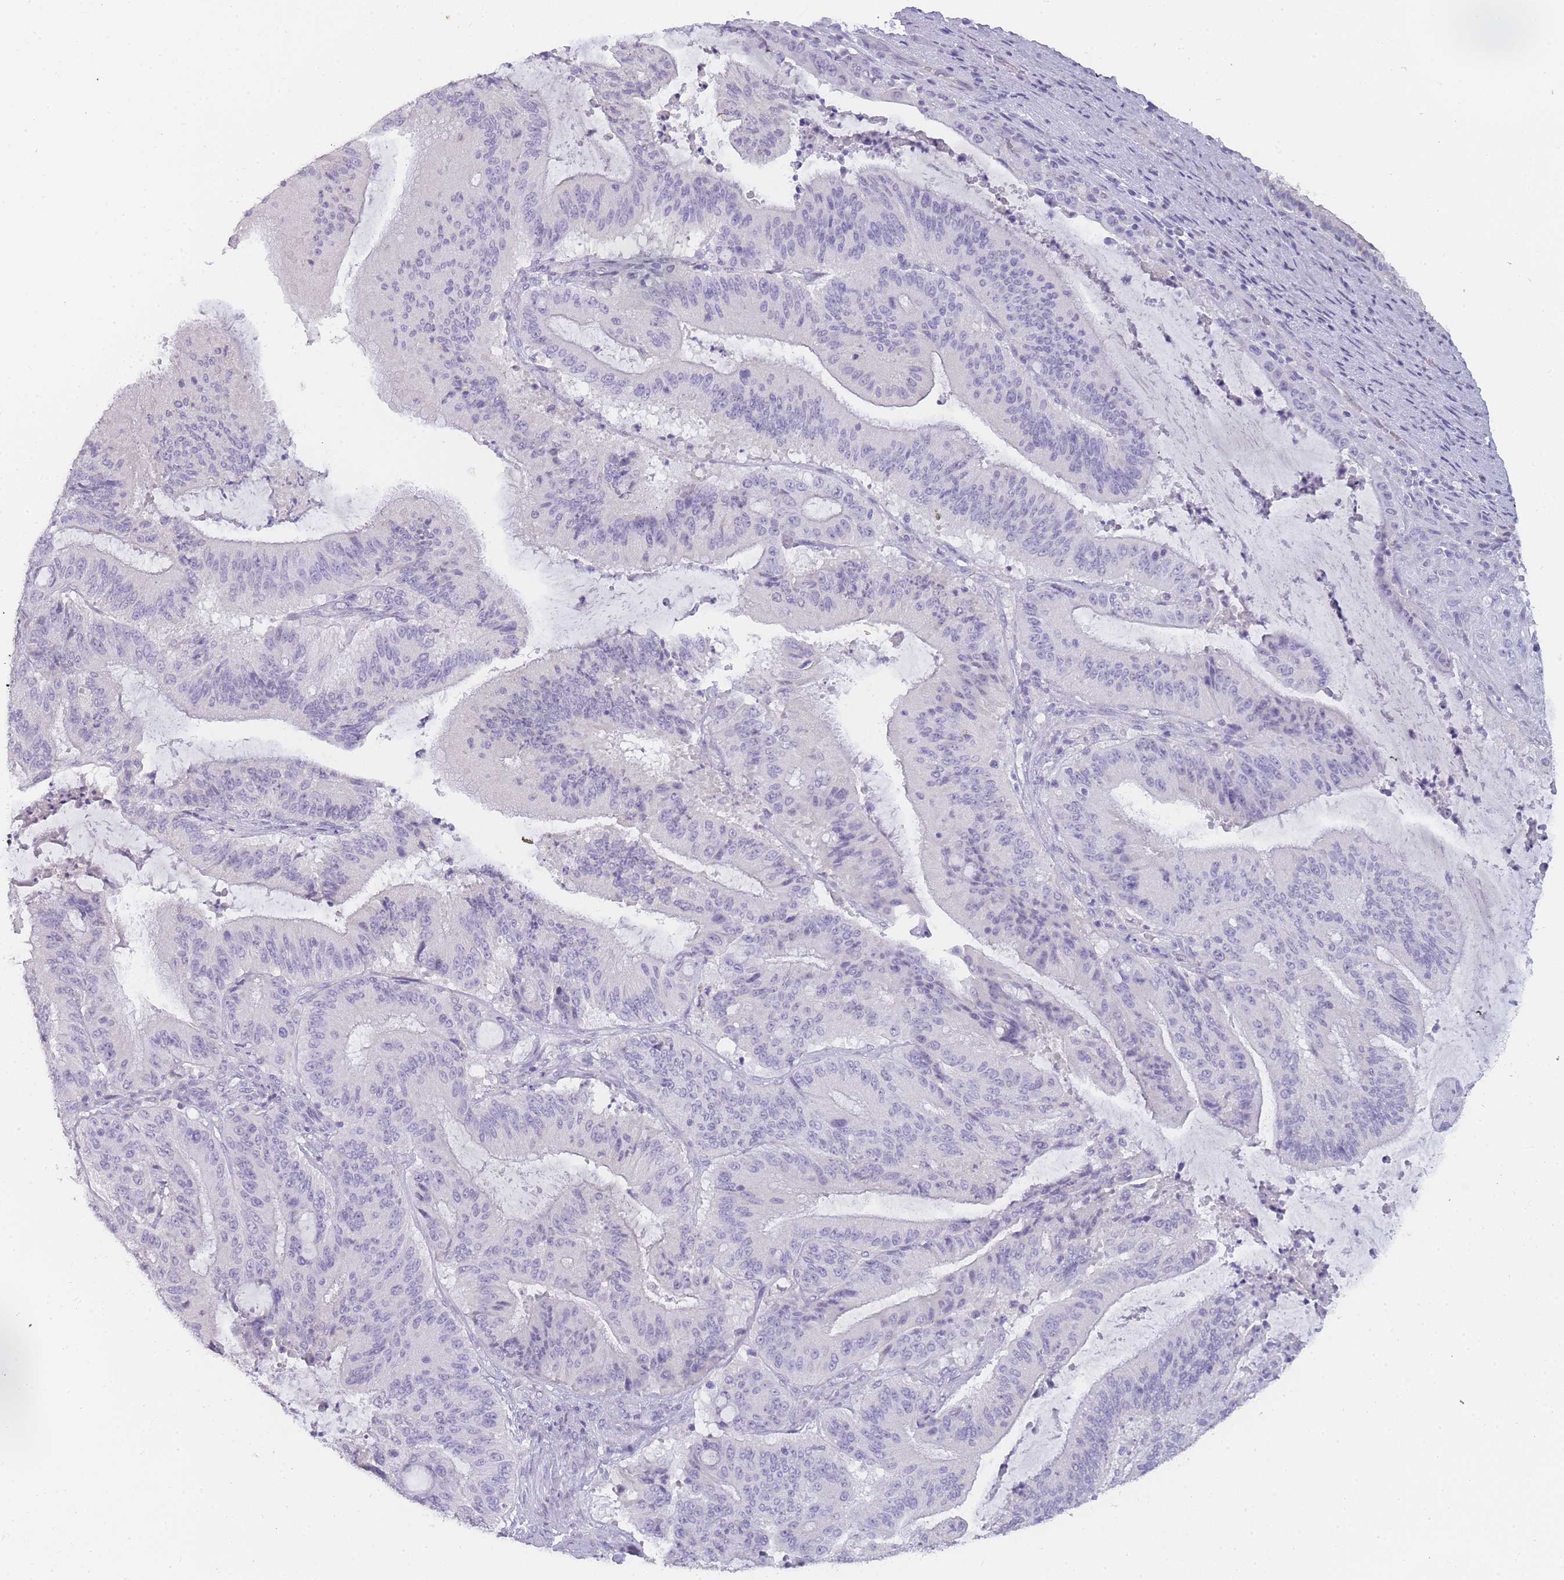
{"staining": {"intensity": "negative", "quantity": "none", "location": "none"}, "tissue": "liver cancer", "cell_type": "Tumor cells", "image_type": "cancer", "snomed": [{"axis": "morphology", "description": "Normal tissue, NOS"}, {"axis": "morphology", "description": "Cholangiocarcinoma"}, {"axis": "topography", "description": "Liver"}, {"axis": "topography", "description": "Peripheral nerve tissue"}], "caption": "DAB immunohistochemical staining of cholangiocarcinoma (liver) displays no significant staining in tumor cells.", "gene": "INS", "patient": {"sex": "female", "age": 73}}